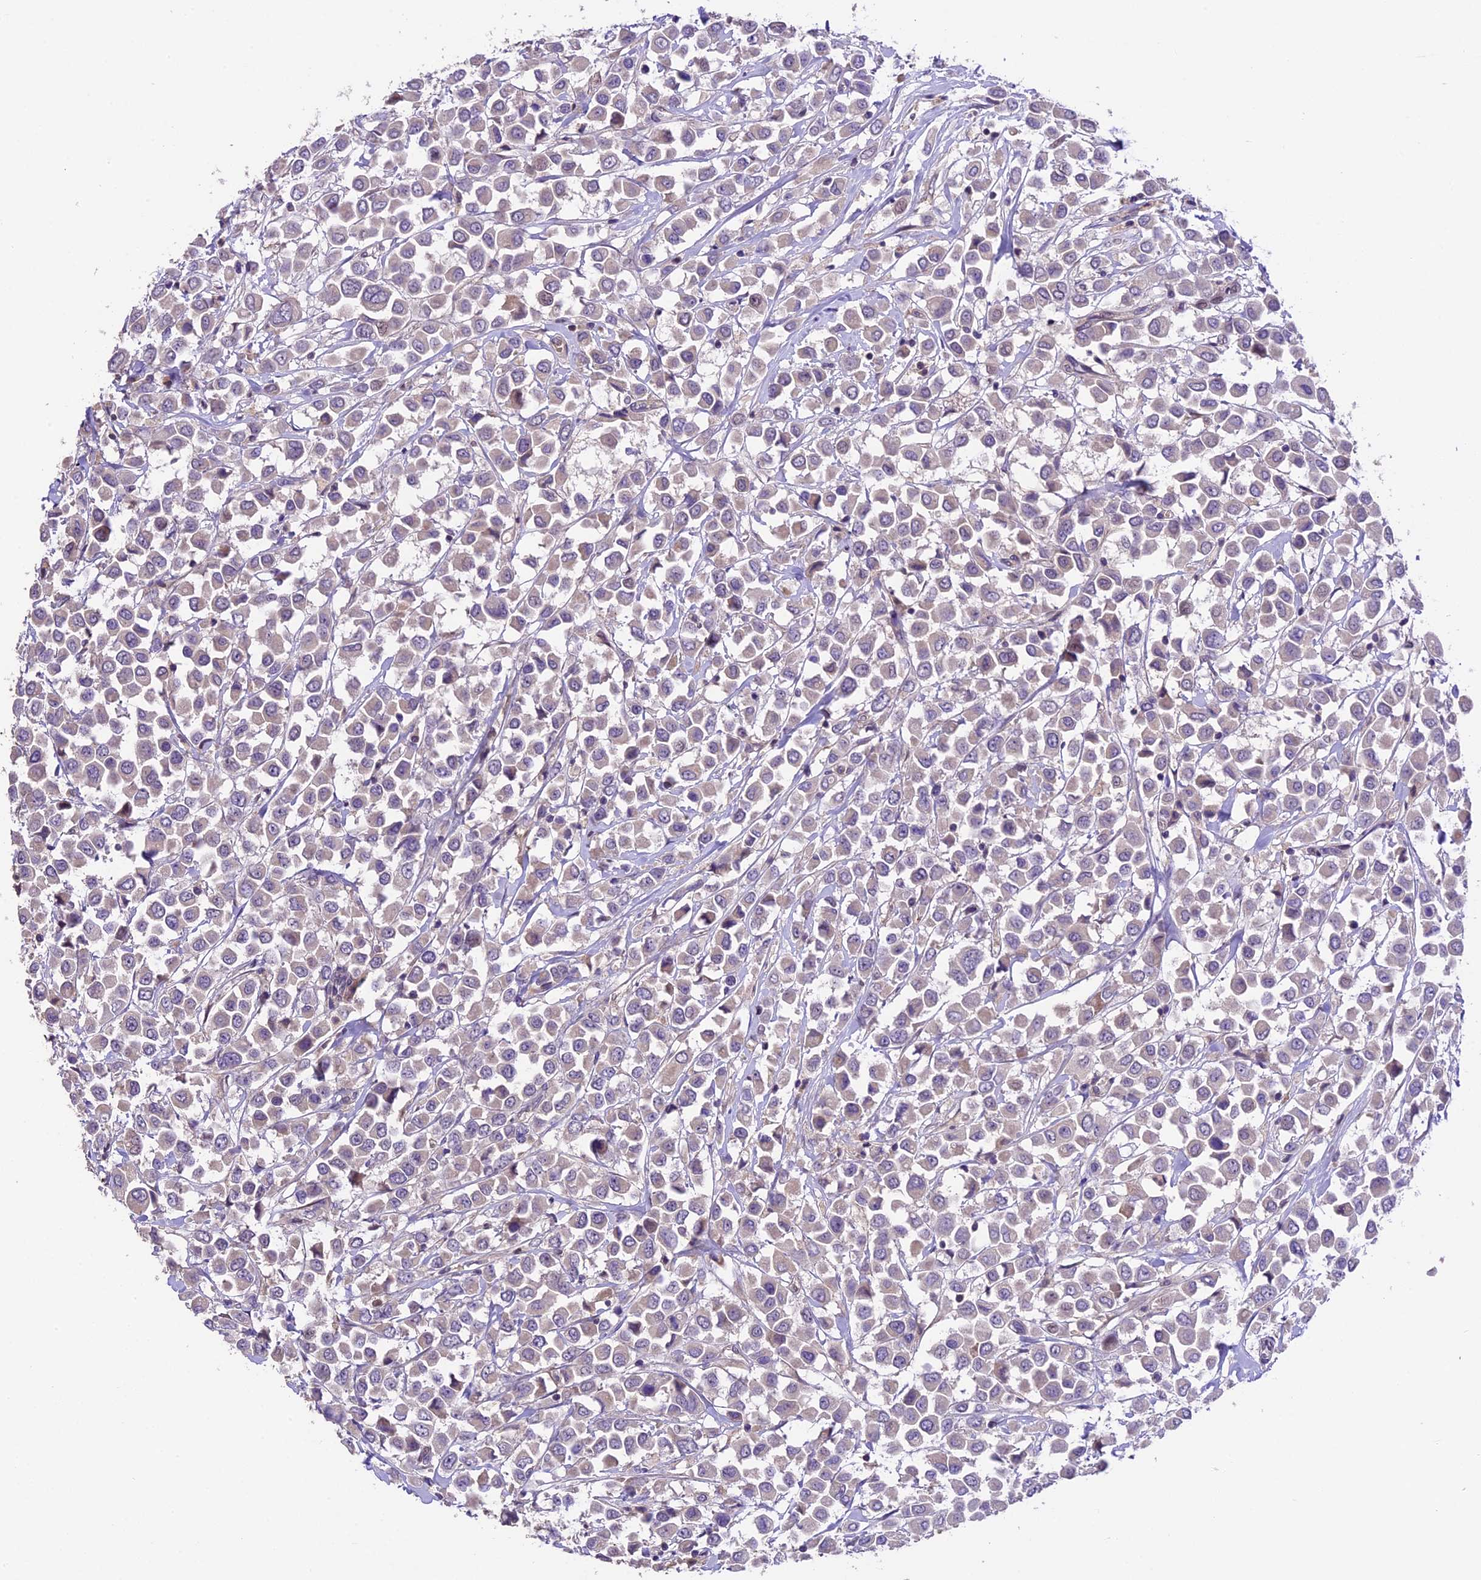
{"staining": {"intensity": "weak", "quantity": "<25%", "location": "cytoplasmic/membranous"}, "tissue": "breast cancer", "cell_type": "Tumor cells", "image_type": "cancer", "snomed": [{"axis": "morphology", "description": "Duct carcinoma"}, {"axis": "topography", "description": "Breast"}], "caption": "This is an immunohistochemistry histopathology image of human intraductal carcinoma (breast). There is no positivity in tumor cells.", "gene": "DGKH", "patient": {"sex": "female", "age": 61}}